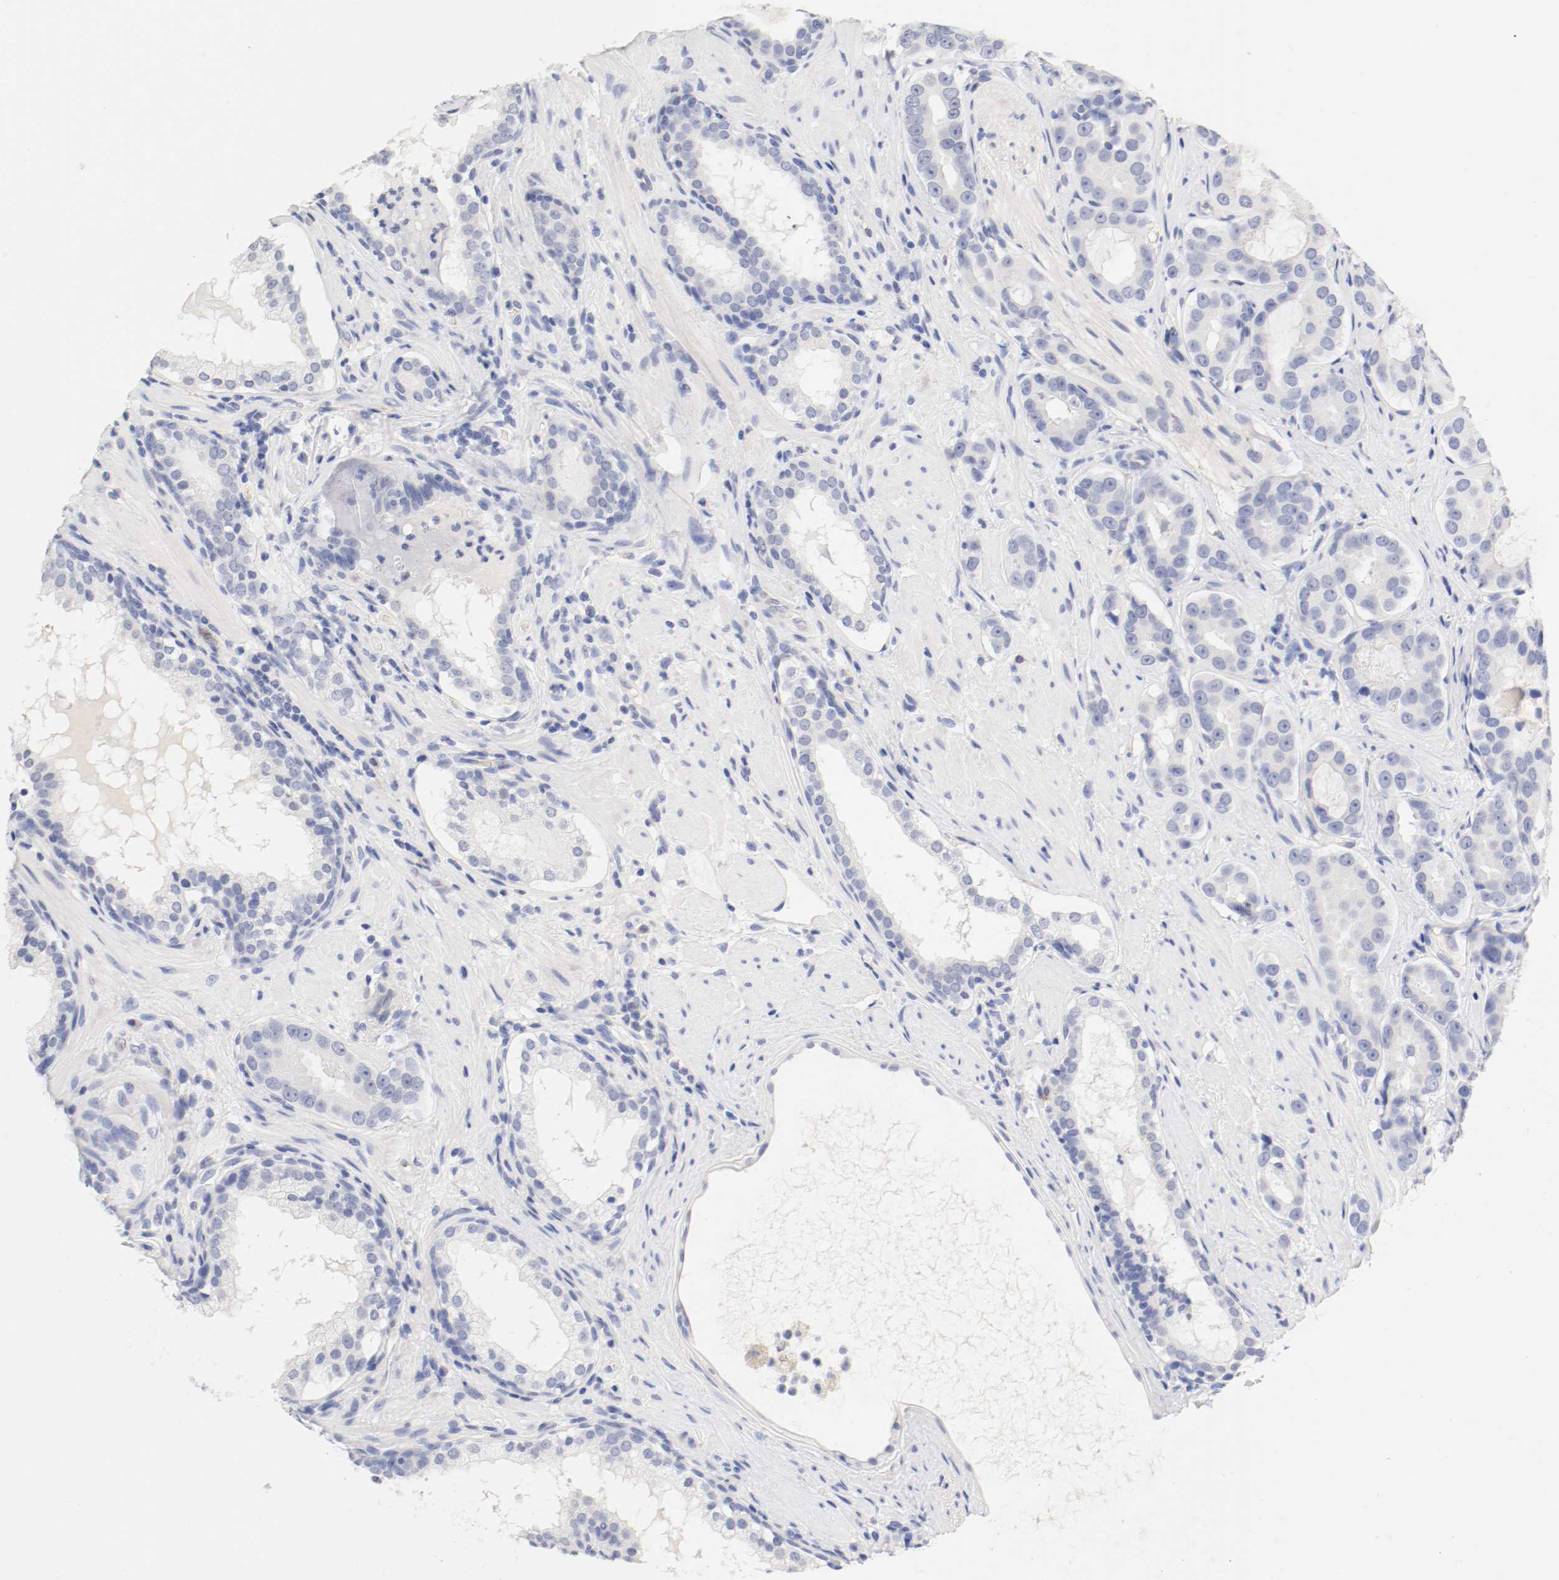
{"staining": {"intensity": "negative", "quantity": "none", "location": "none"}, "tissue": "prostate cancer", "cell_type": "Tumor cells", "image_type": "cancer", "snomed": [{"axis": "morphology", "description": "Adenocarcinoma, Low grade"}, {"axis": "topography", "description": "Prostate"}], "caption": "Adenocarcinoma (low-grade) (prostate) stained for a protein using immunohistochemistry (IHC) shows no expression tumor cells.", "gene": "HOMER1", "patient": {"sex": "male", "age": 59}}